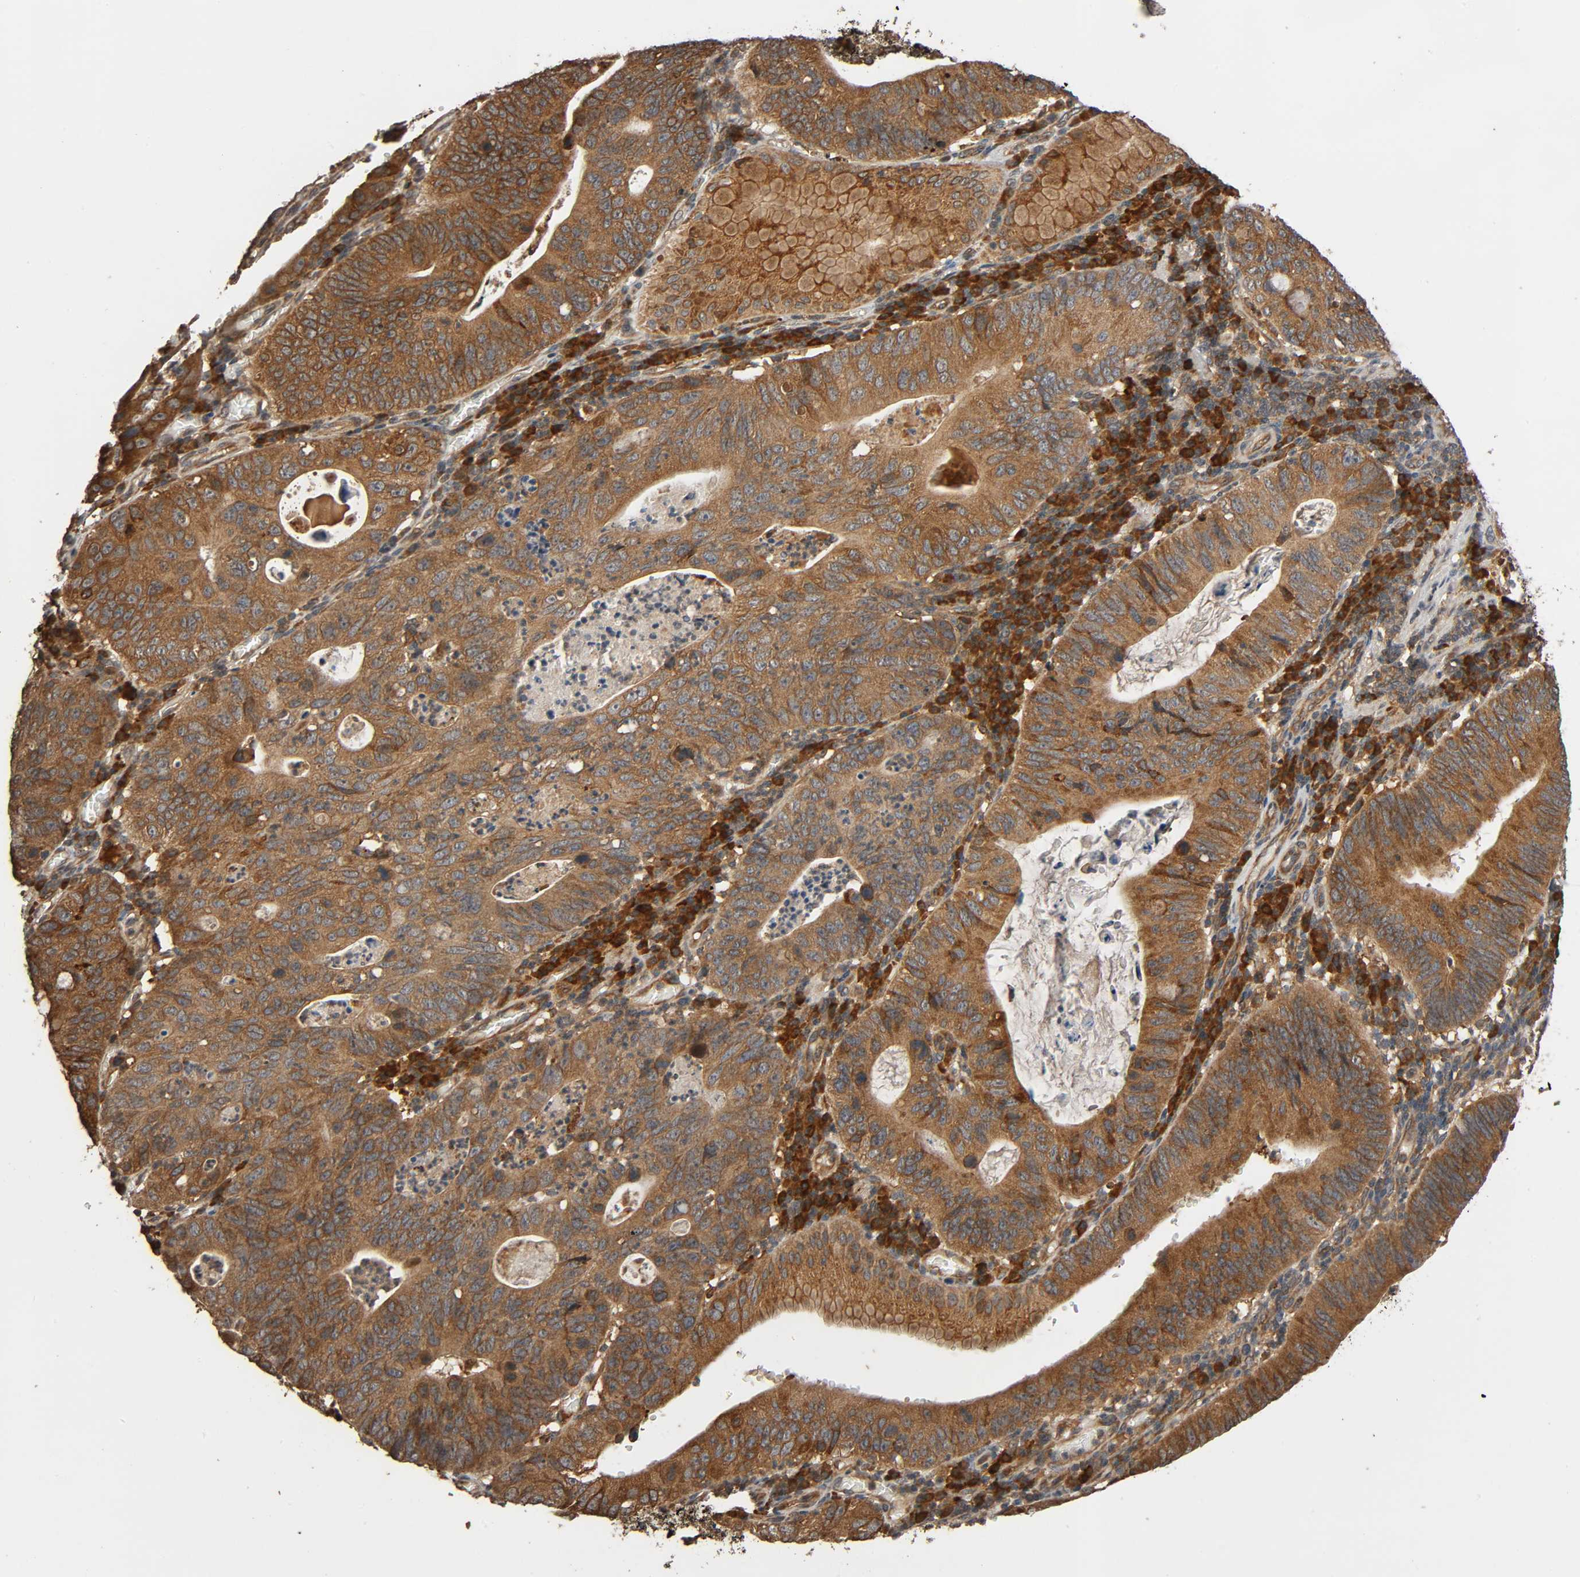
{"staining": {"intensity": "moderate", "quantity": ">75%", "location": "cytoplasmic/membranous"}, "tissue": "stomach cancer", "cell_type": "Tumor cells", "image_type": "cancer", "snomed": [{"axis": "morphology", "description": "Adenocarcinoma, NOS"}, {"axis": "topography", "description": "Stomach"}], "caption": "Protein expression analysis of human stomach adenocarcinoma reveals moderate cytoplasmic/membranous staining in approximately >75% of tumor cells.", "gene": "MAP3K8", "patient": {"sex": "male", "age": 59}}